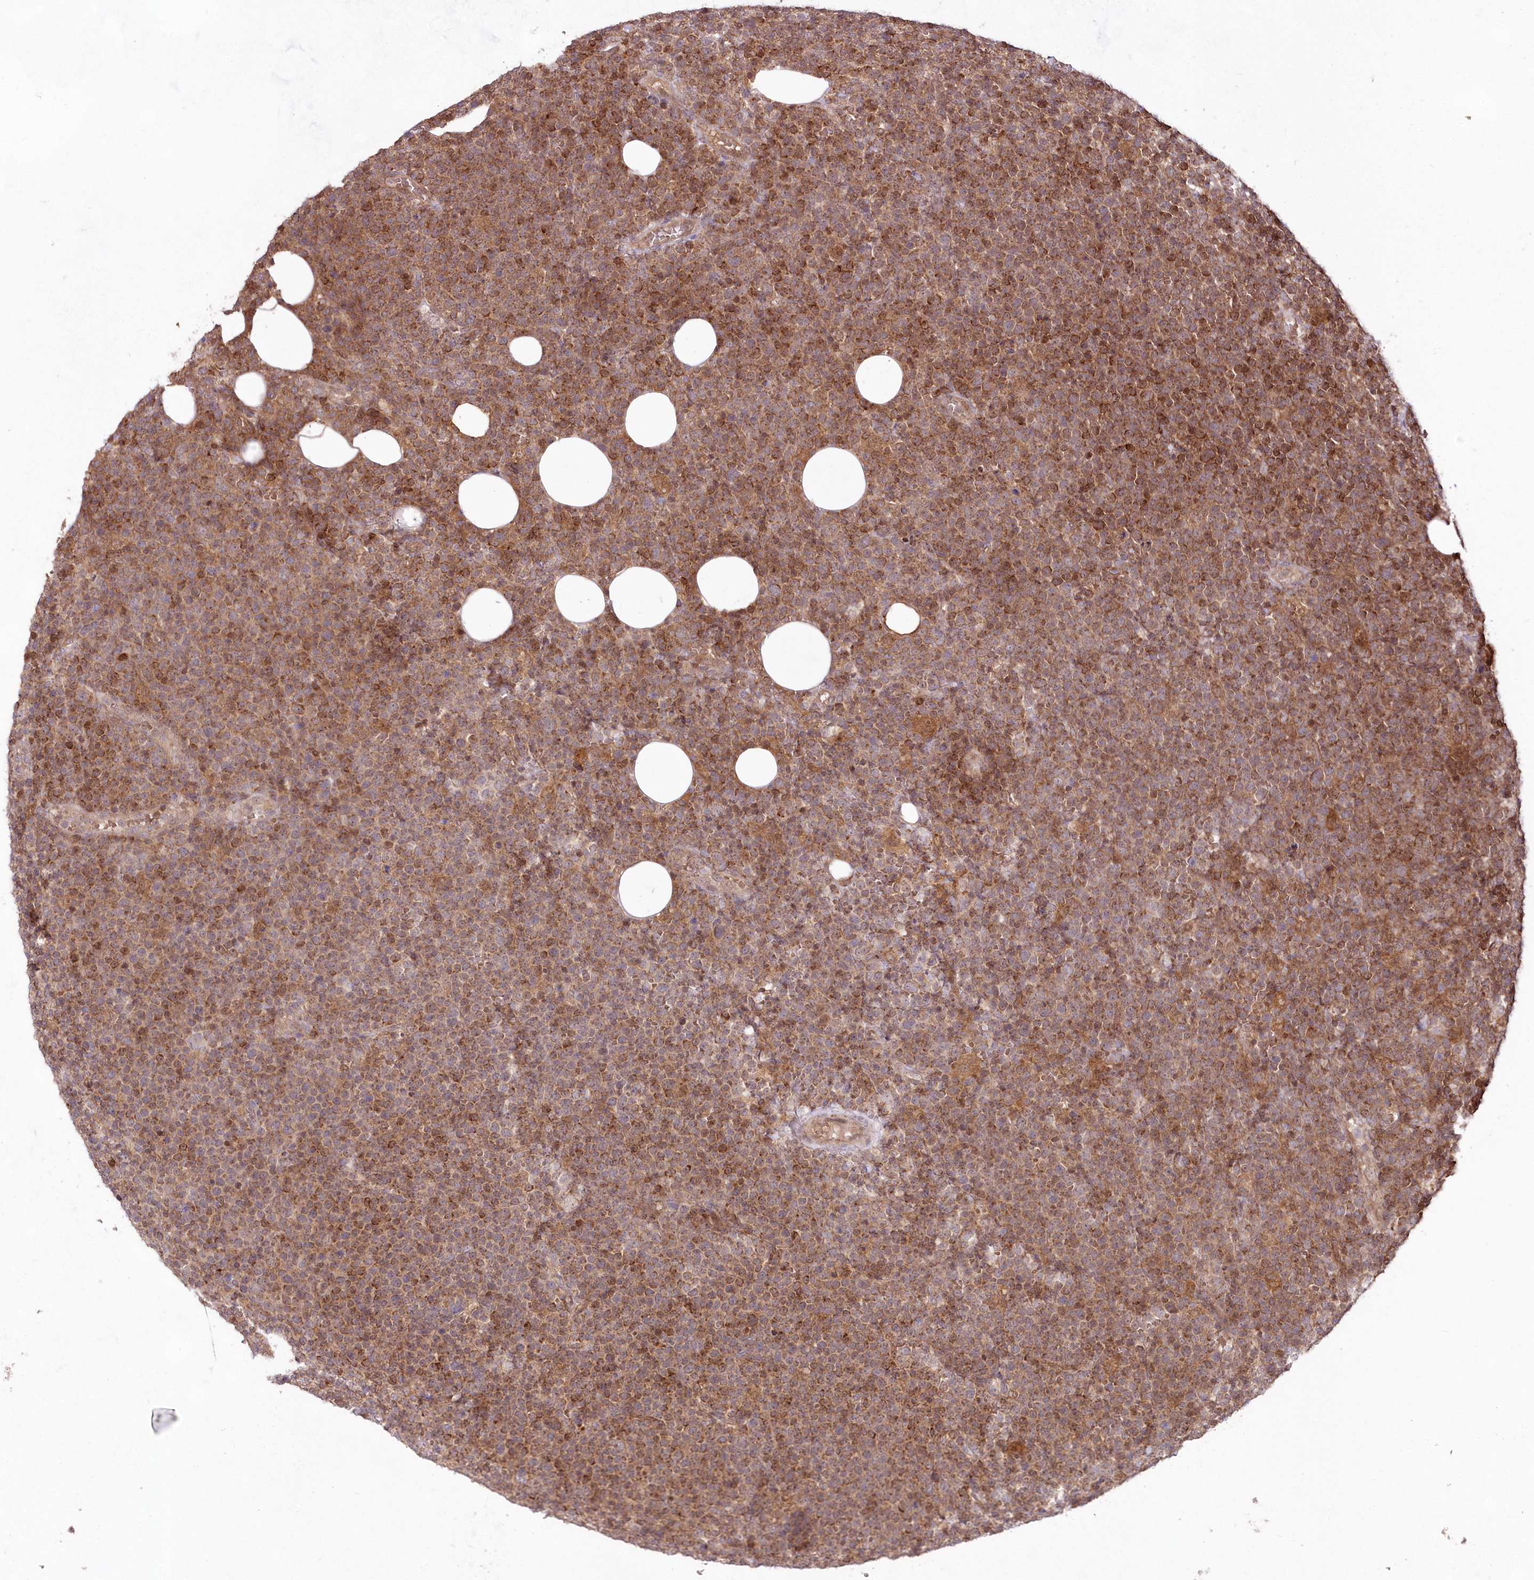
{"staining": {"intensity": "moderate", "quantity": "25%-75%", "location": "cytoplasmic/membranous"}, "tissue": "lymphoma", "cell_type": "Tumor cells", "image_type": "cancer", "snomed": [{"axis": "morphology", "description": "Malignant lymphoma, non-Hodgkin's type, High grade"}, {"axis": "topography", "description": "Lymph node"}], "caption": "Protein staining shows moderate cytoplasmic/membranous staining in approximately 25%-75% of tumor cells in lymphoma. The staining is performed using DAB brown chromogen to label protein expression. The nuclei are counter-stained blue using hematoxylin.", "gene": "IMPA1", "patient": {"sex": "male", "age": 61}}